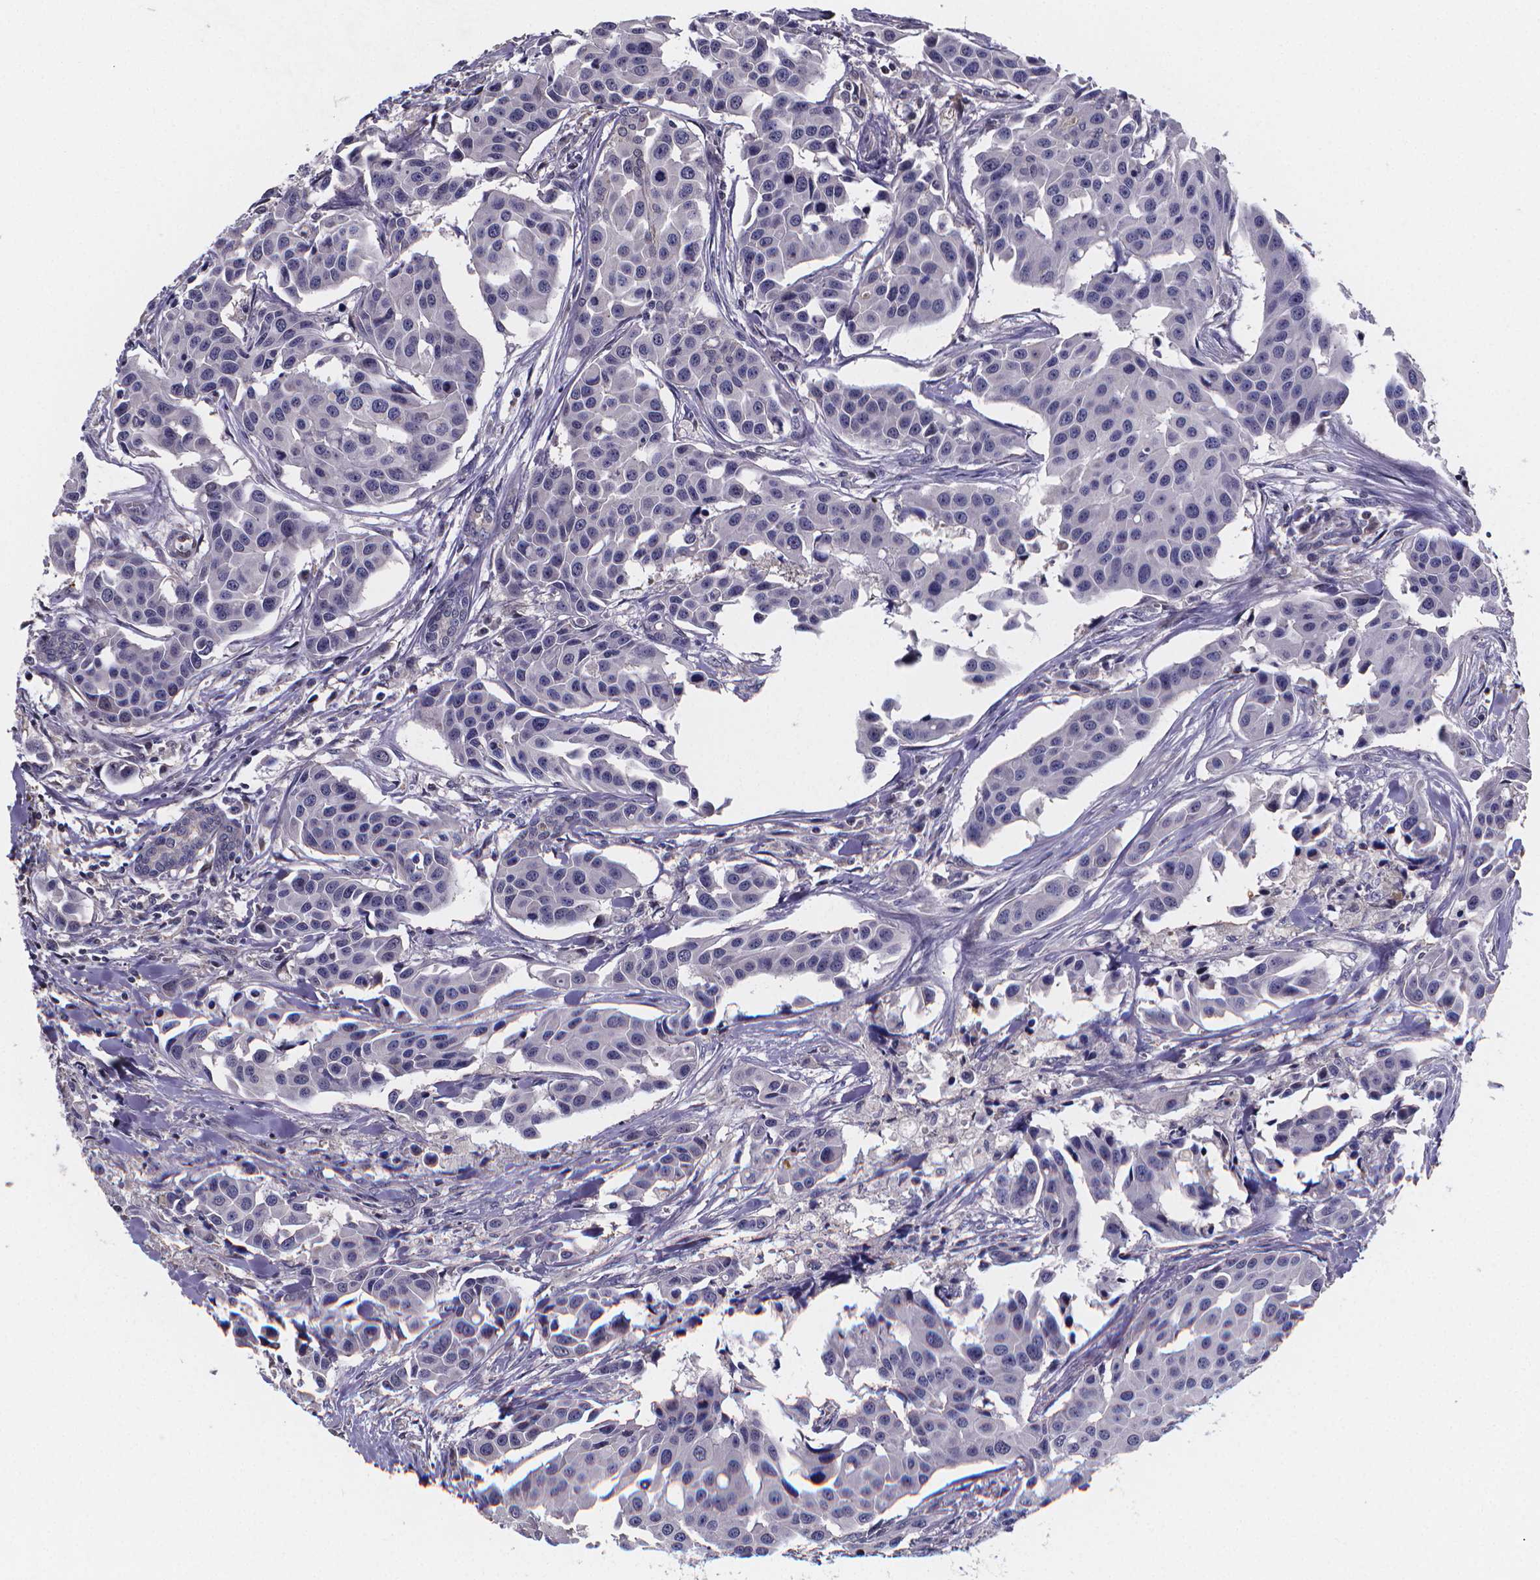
{"staining": {"intensity": "negative", "quantity": "none", "location": "none"}, "tissue": "head and neck cancer", "cell_type": "Tumor cells", "image_type": "cancer", "snomed": [{"axis": "morphology", "description": "Adenocarcinoma, NOS"}, {"axis": "topography", "description": "Head-Neck"}], "caption": "Micrograph shows no protein expression in tumor cells of head and neck adenocarcinoma tissue.", "gene": "PAH", "patient": {"sex": "male", "age": 76}}